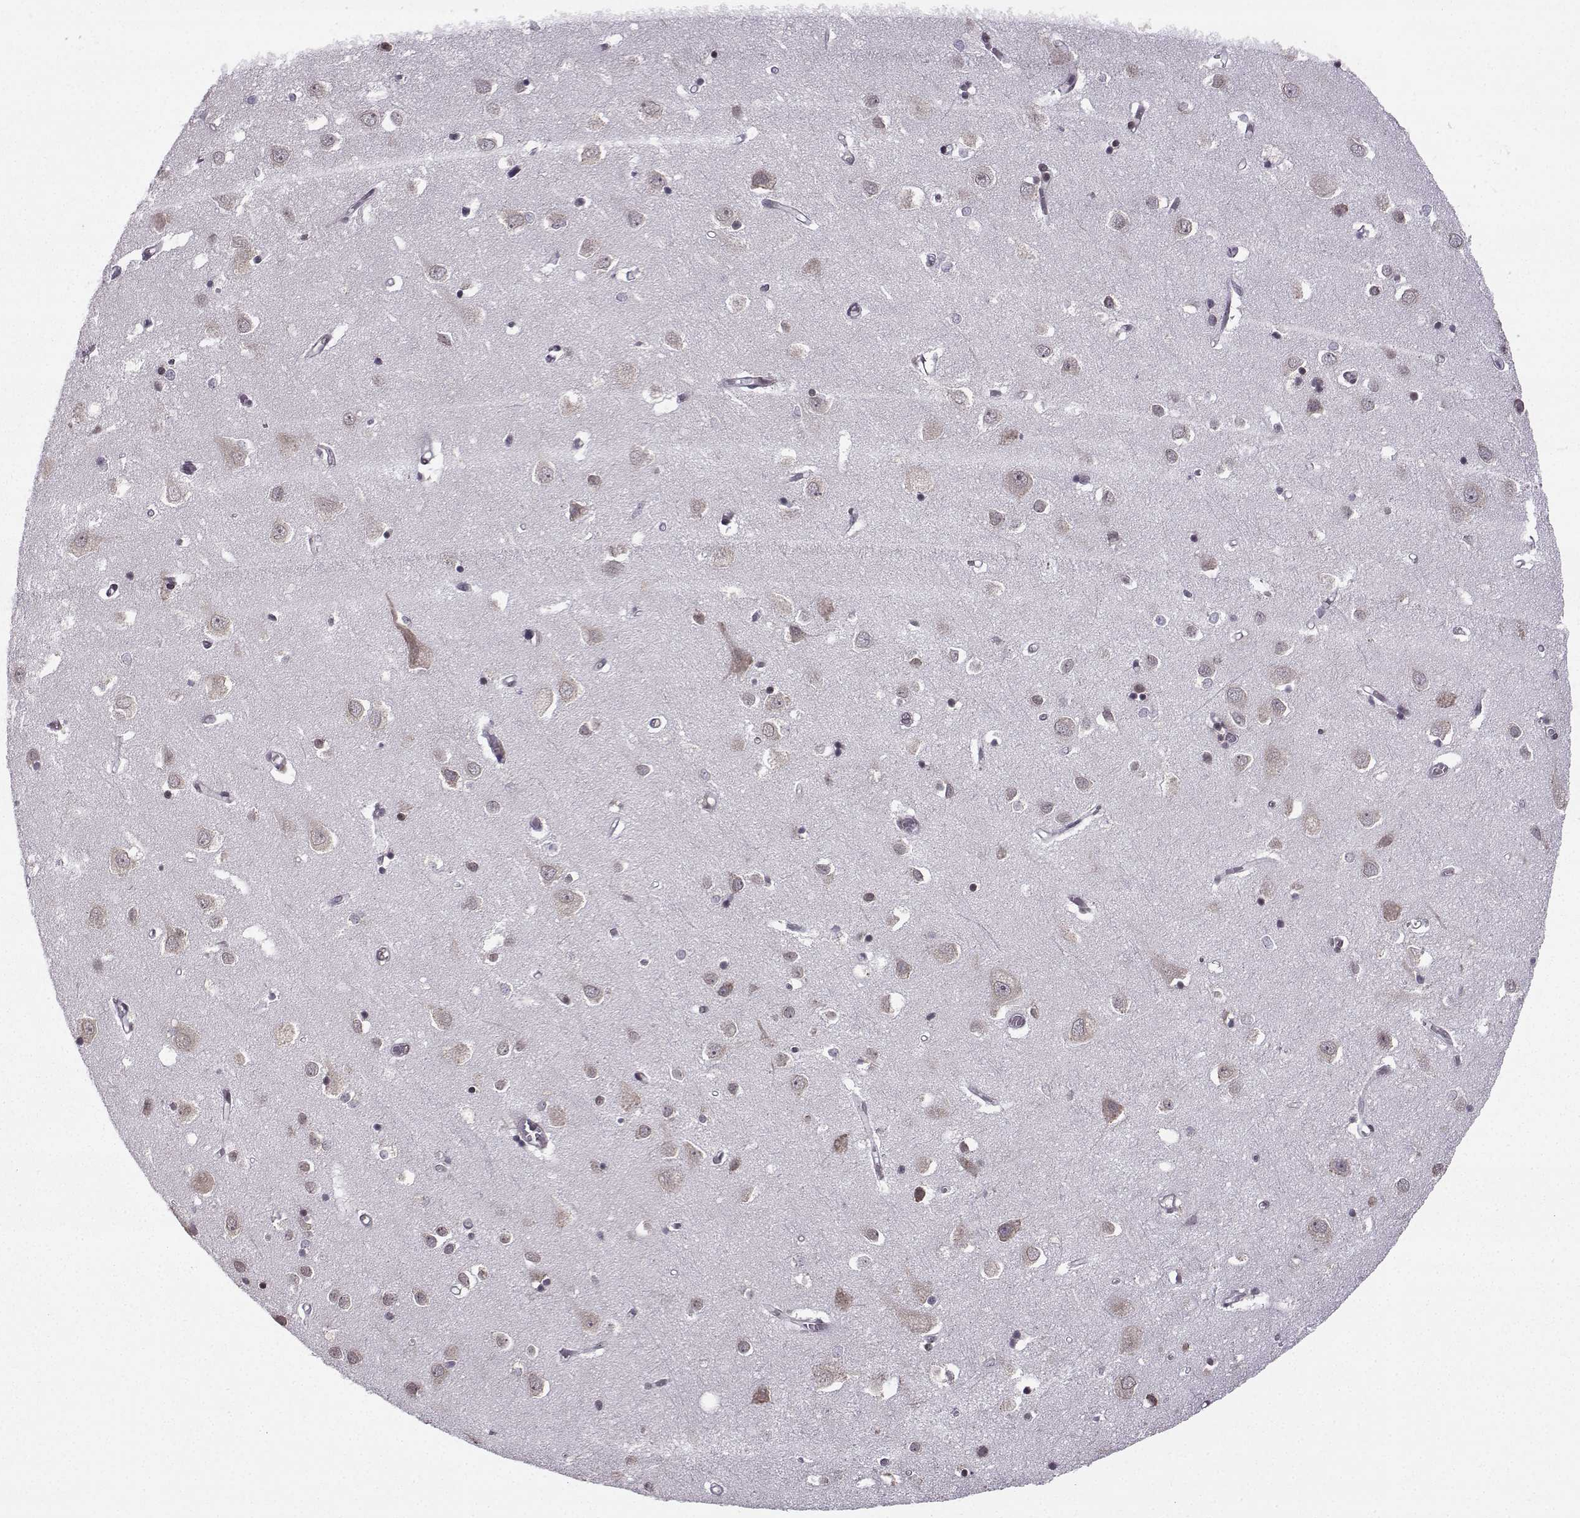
{"staining": {"intensity": "negative", "quantity": "none", "location": "none"}, "tissue": "cerebral cortex", "cell_type": "Endothelial cells", "image_type": "normal", "snomed": [{"axis": "morphology", "description": "Normal tissue, NOS"}, {"axis": "topography", "description": "Cerebral cortex"}], "caption": "Cerebral cortex stained for a protein using immunohistochemistry shows no staining endothelial cells.", "gene": "EZH1", "patient": {"sex": "male", "age": 70}}